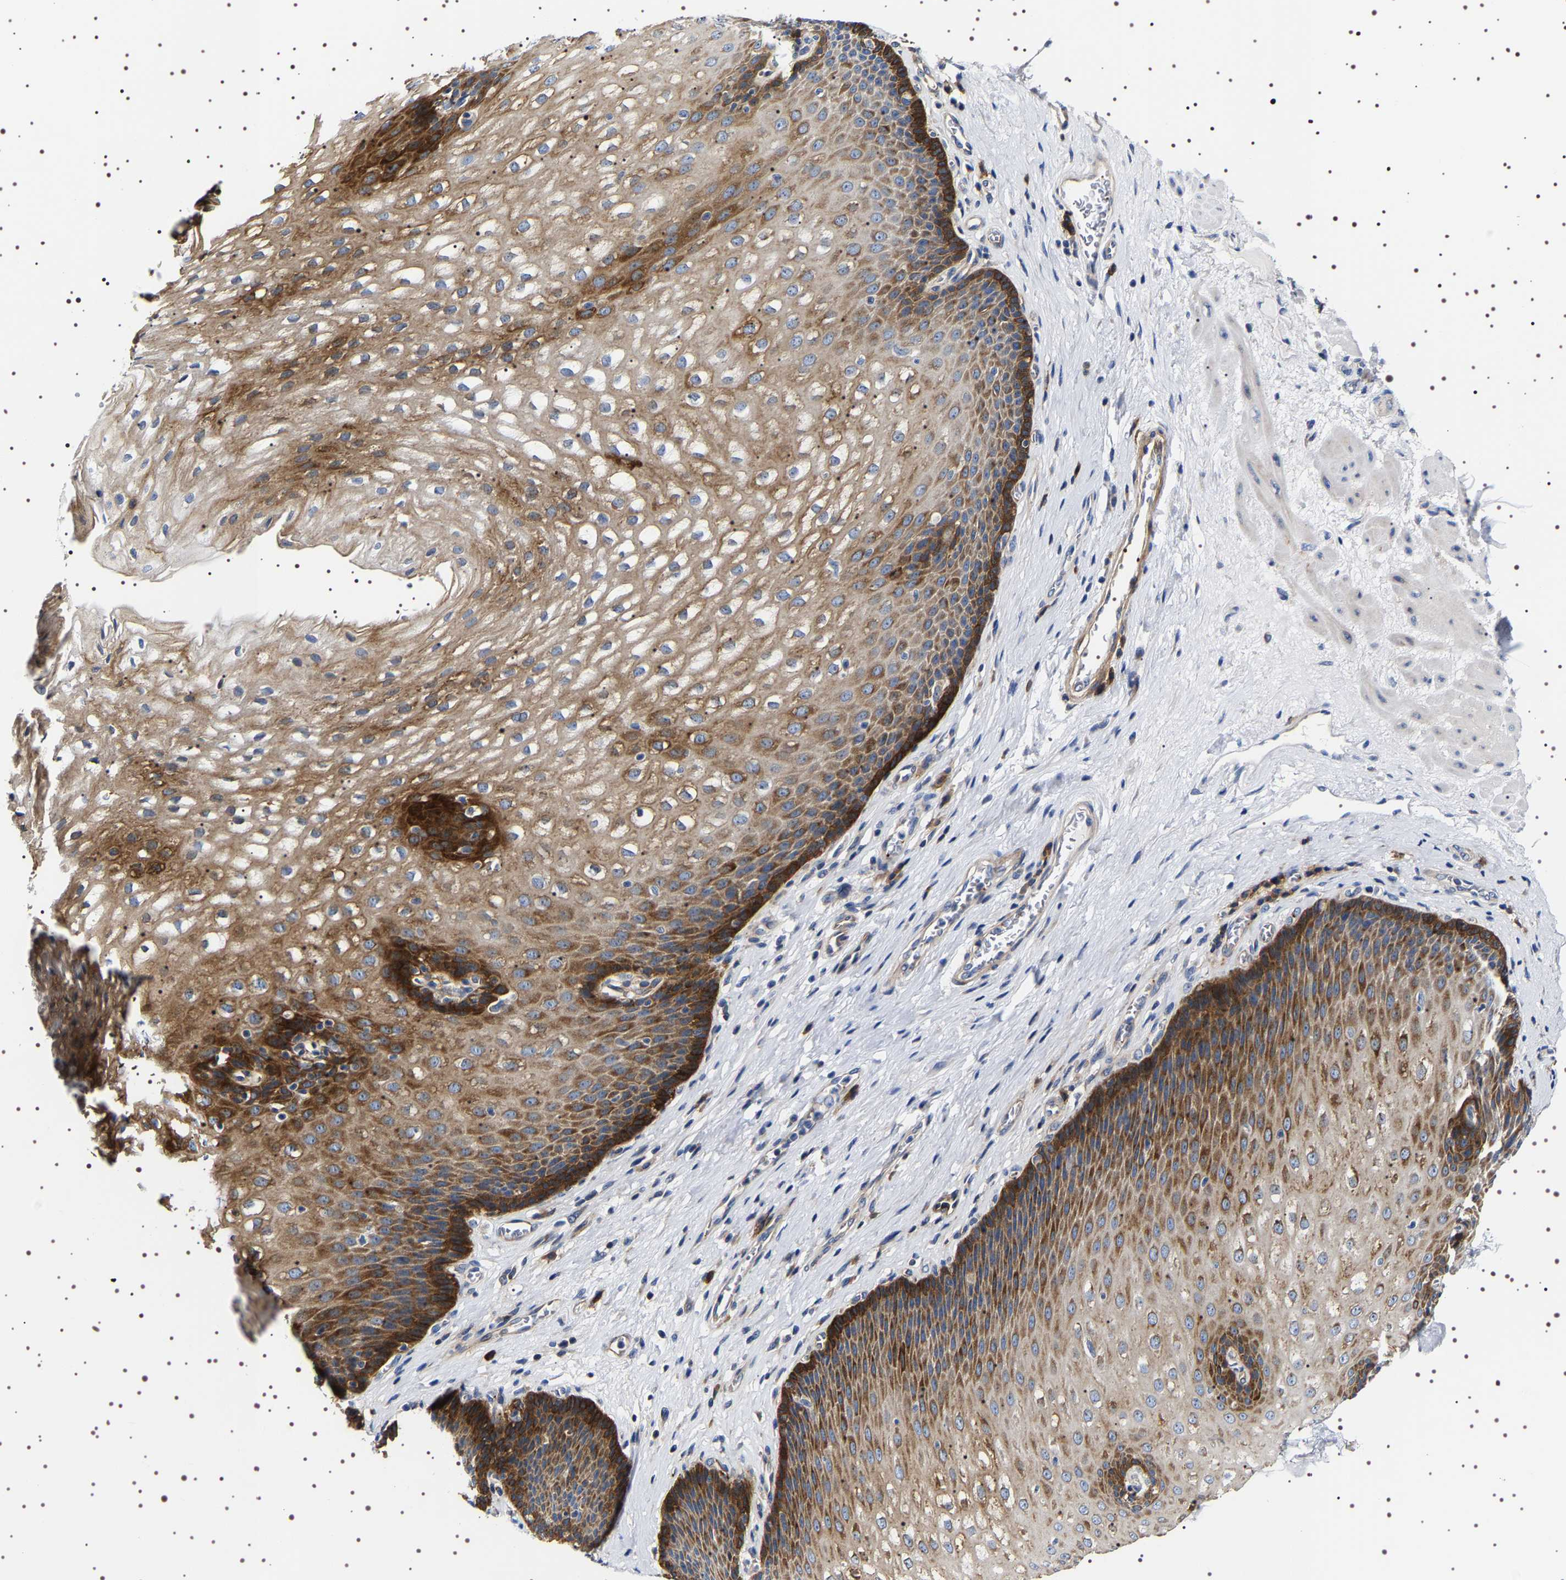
{"staining": {"intensity": "strong", "quantity": ">75%", "location": "cytoplasmic/membranous"}, "tissue": "esophagus", "cell_type": "Squamous epithelial cells", "image_type": "normal", "snomed": [{"axis": "morphology", "description": "Normal tissue, NOS"}, {"axis": "topography", "description": "Esophagus"}], "caption": "Protein staining of benign esophagus reveals strong cytoplasmic/membranous staining in approximately >75% of squamous epithelial cells. (DAB (3,3'-diaminobenzidine) IHC, brown staining for protein, blue staining for nuclei).", "gene": "SQLE", "patient": {"sex": "male", "age": 48}}